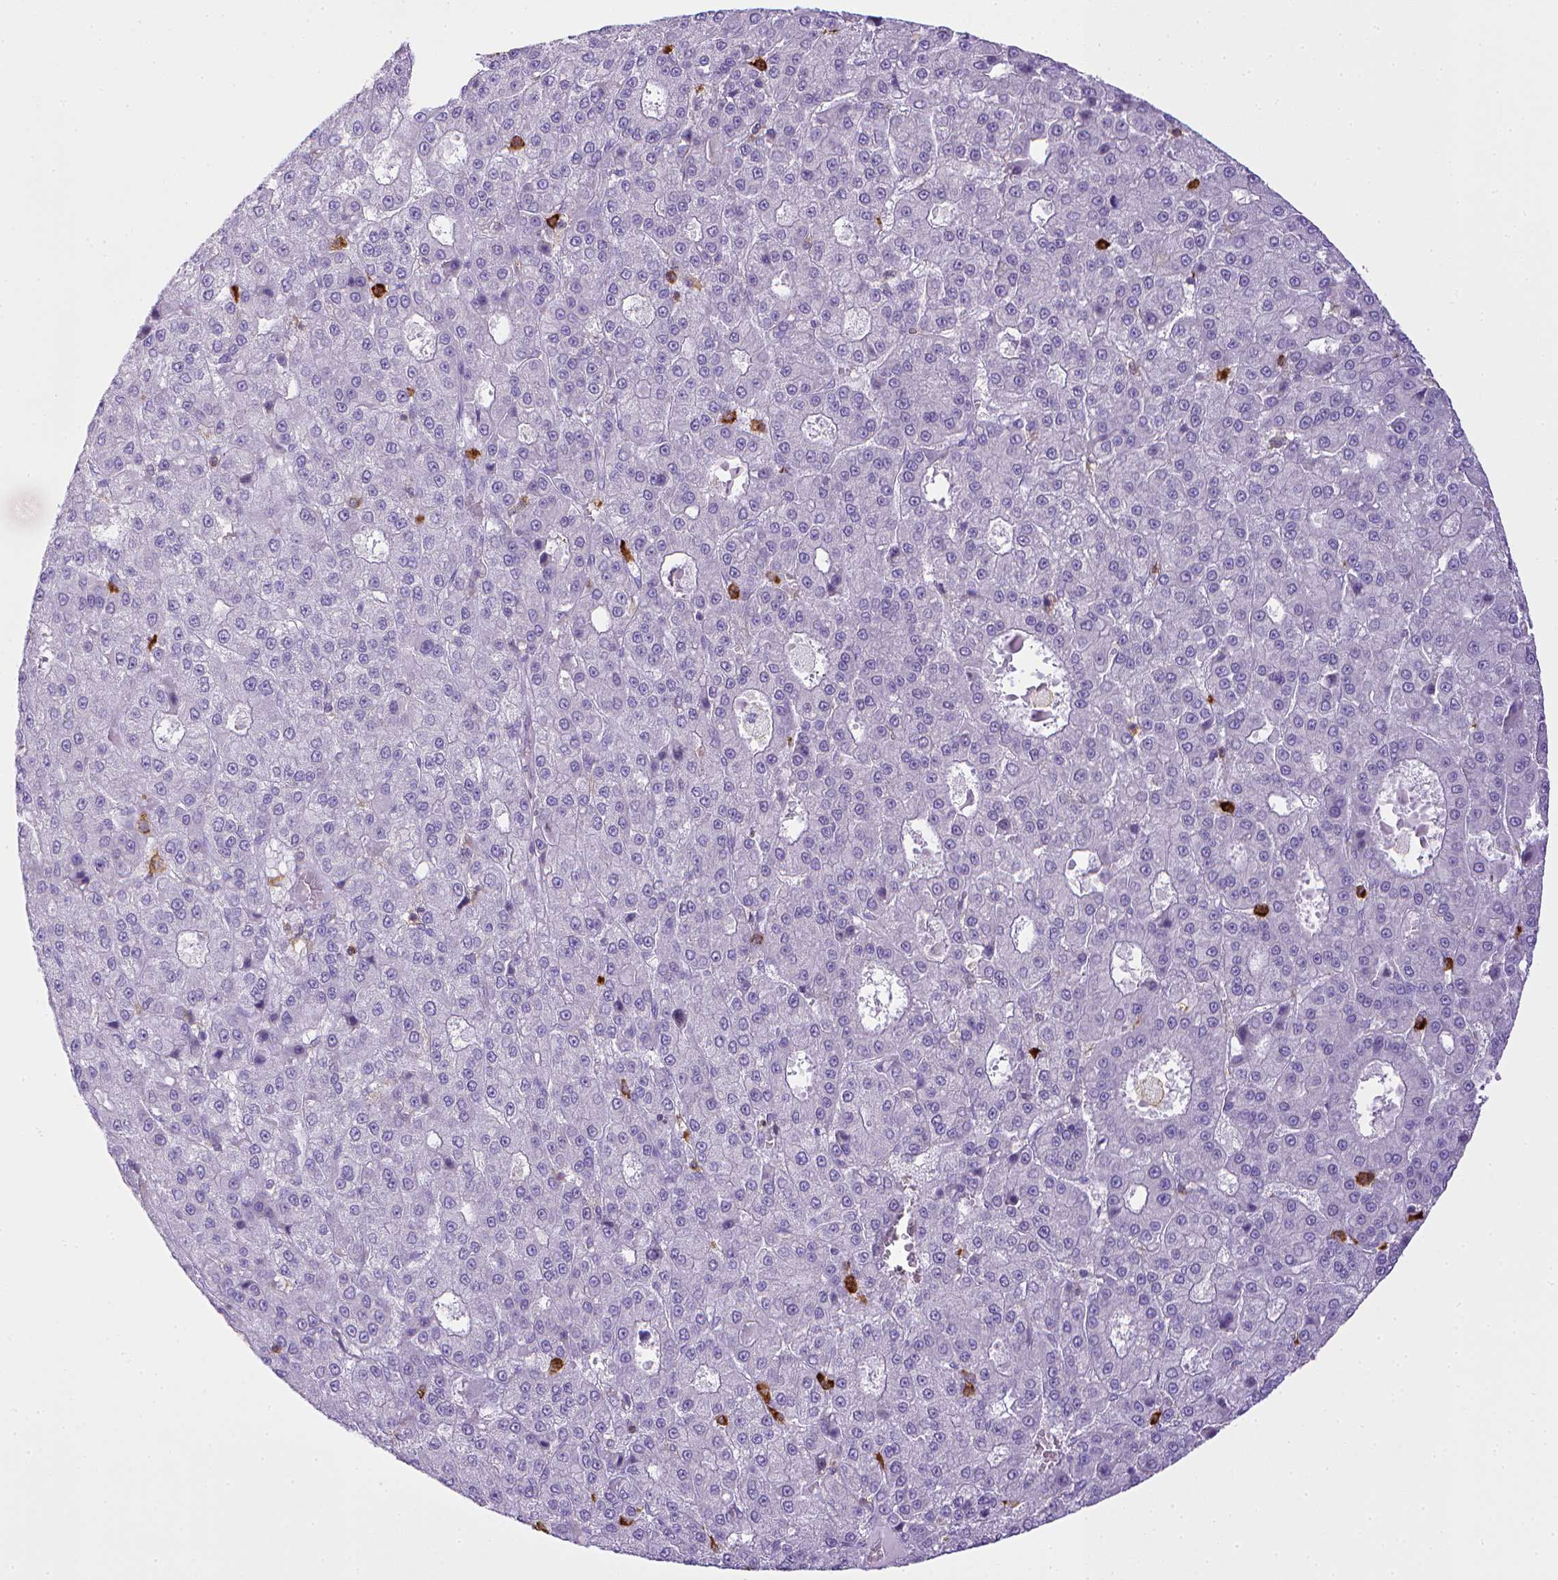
{"staining": {"intensity": "negative", "quantity": "none", "location": "none"}, "tissue": "liver cancer", "cell_type": "Tumor cells", "image_type": "cancer", "snomed": [{"axis": "morphology", "description": "Carcinoma, Hepatocellular, NOS"}, {"axis": "topography", "description": "Liver"}], "caption": "Liver cancer (hepatocellular carcinoma) stained for a protein using IHC demonstrates no staining tumor cells.", "gene": "ITGAM", "patient": {"sex": "male", "age": 70}}